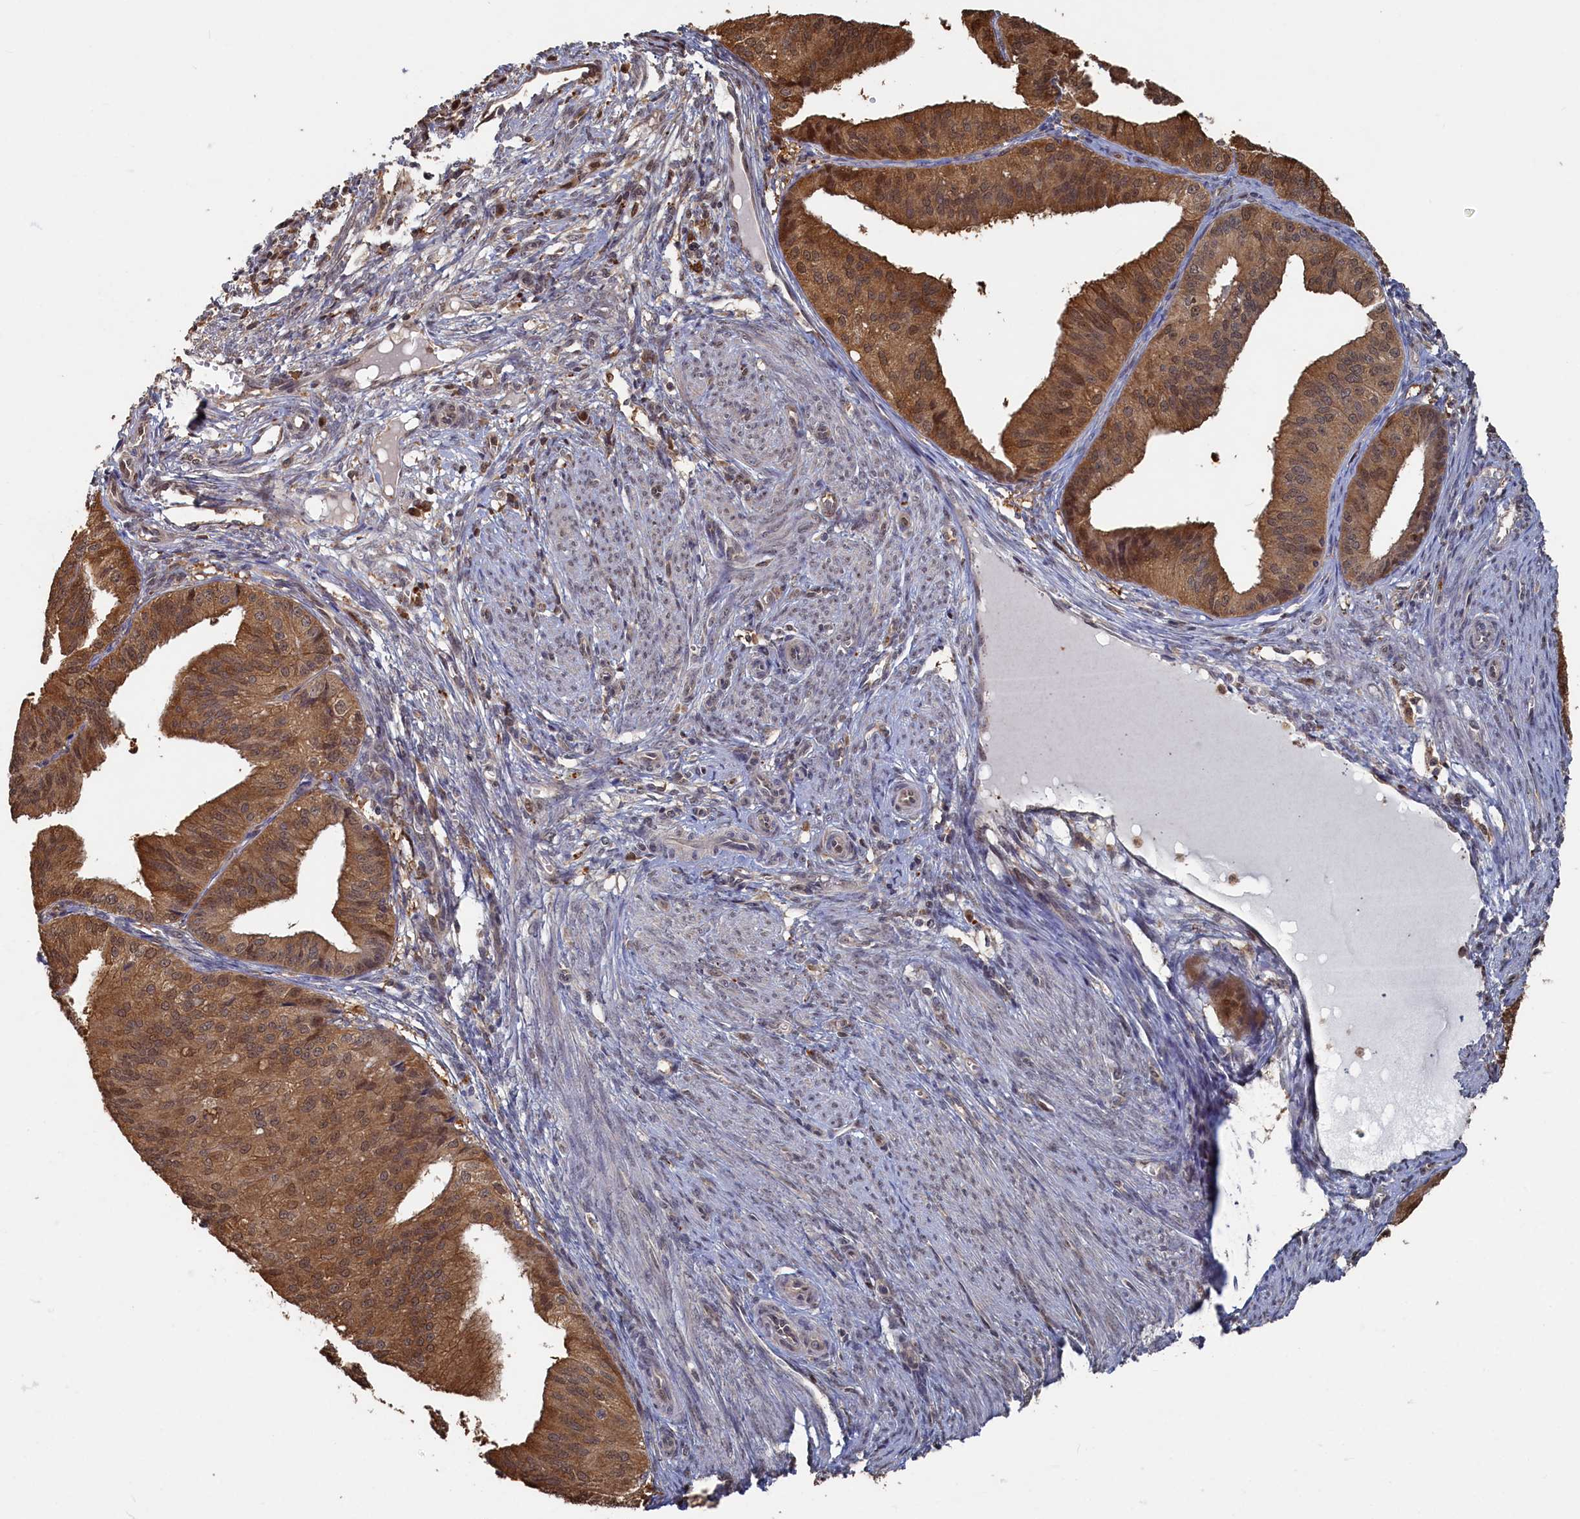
{"staining": {"intensity": "moderate", "quantity": ">75%", "location": "cytoplasmic/membranous,nuclear"}, "tissue": "endometrial cancer", "cell_type": "Tumor cells", "image_type": "cancer", "snomed": [{"axis": "morphology", "description": "Adenocarcinoma, NOS"}, {"axis": "topography", "description": "Endometrium"}], "caption": "Moderate cytoplasmic/membranous and nuclear staining for a protein is identified in about >75% of tumor cells of endometrial cancer using immunohistochemistry.", "gene": "UCHL3", "patient": {"sex": "female", "age": 50}}